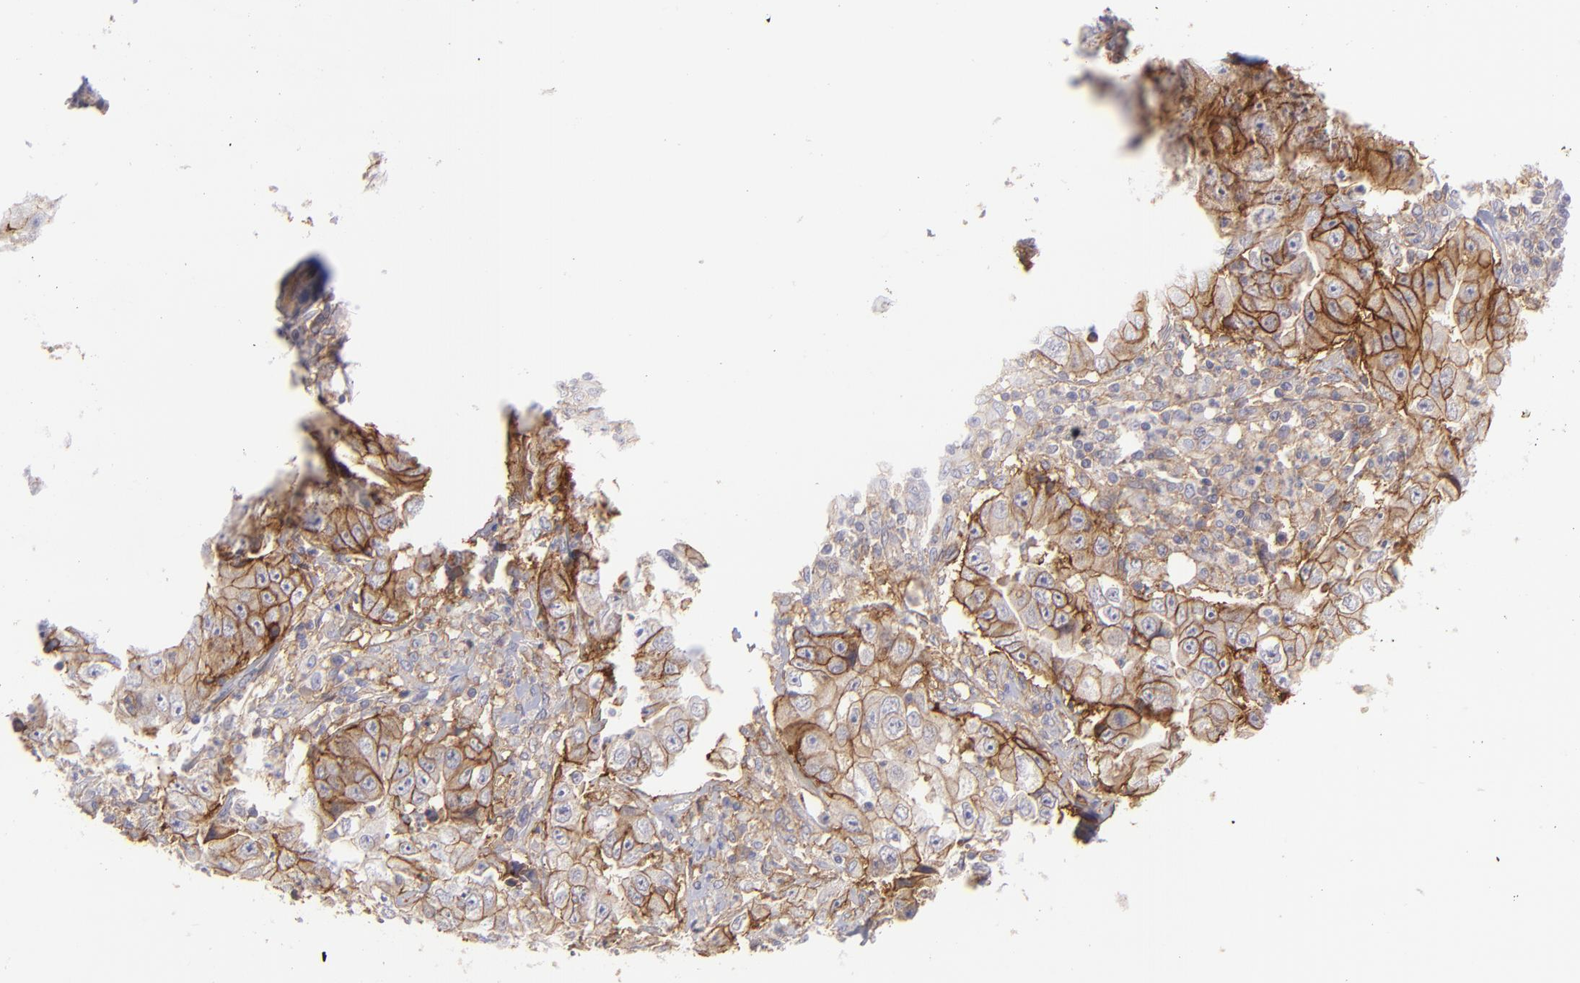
{"staining": {"intensity": "moderate", "quantity": "25%-75%", "location": "cytoplasmic/membranous"}, "tissue": "lung cancer", "cell_type": "Tumor cells", "image_type": "cancer", "snomed": [{"axis": "morphology", "description": "Squamous cell carcinoma, NOS"}, {"axis": "topography", "description": "Lung"}], "caption": "Immunohistochemical staining of human squamous cell carcinoma (lung) shows moderate cytoplasmic/membranous protein positivity in about 25%-75% of tumor cells.", "gene": "BSG", "patient": {"sex": "male", "age": 64}}